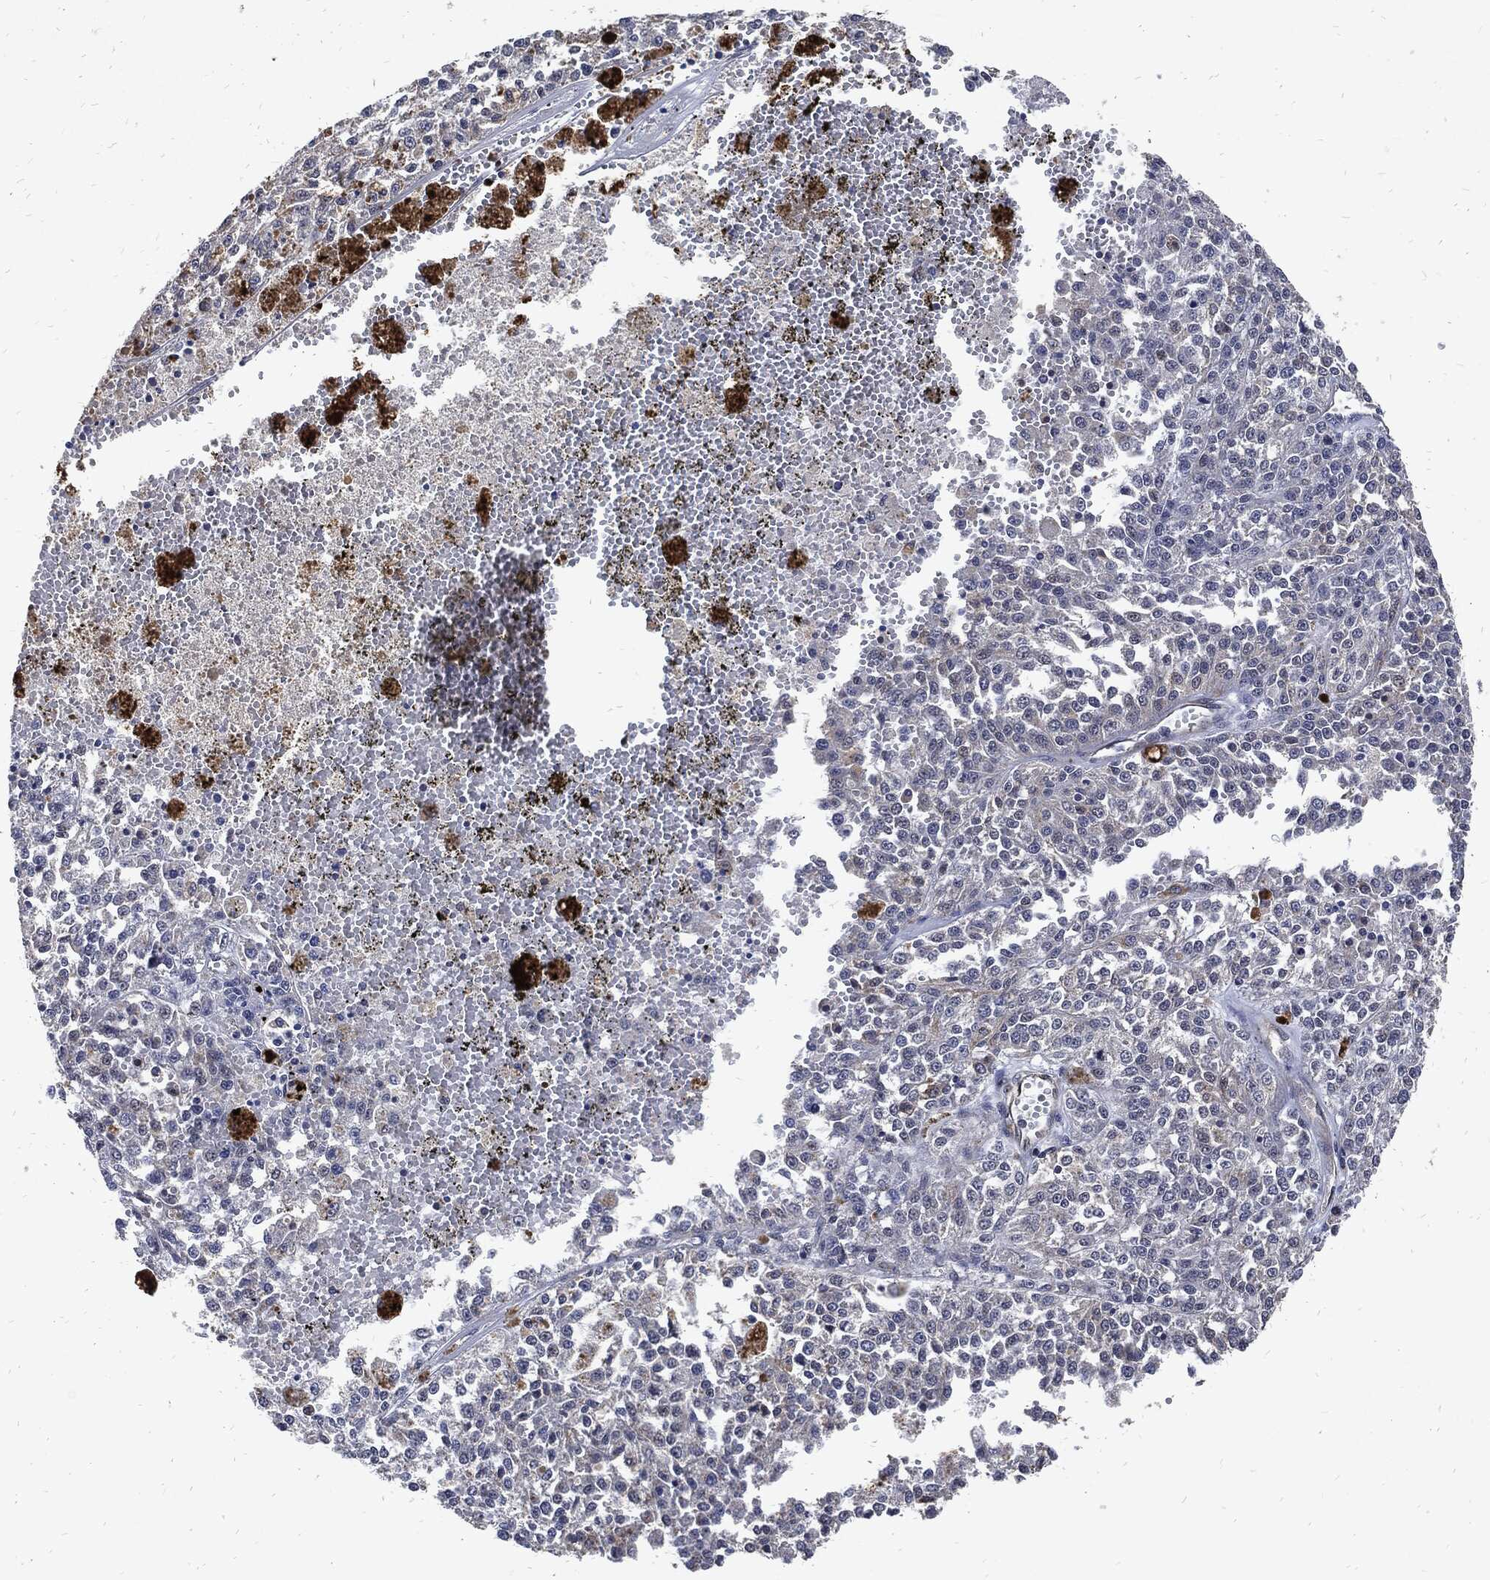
{"staining": {"intensity": "negative", "quantity": "none", "location": "none"}, "tissue": "melanoma", "cell_type": "Tumor cells", "image_type": "cancer", "snomed": [{"axis": "morphology", "description": "Malignant melanoma, Metastatic site"}, {"axis": "topography", "description": "Lymph node"}], "caption": "DAB immunohistochemical staining of human melanoma demonstrates no significant positivity in tumor cells.", "gene": "DCTN1", "patient": {"sex": "female", "age": 64}}